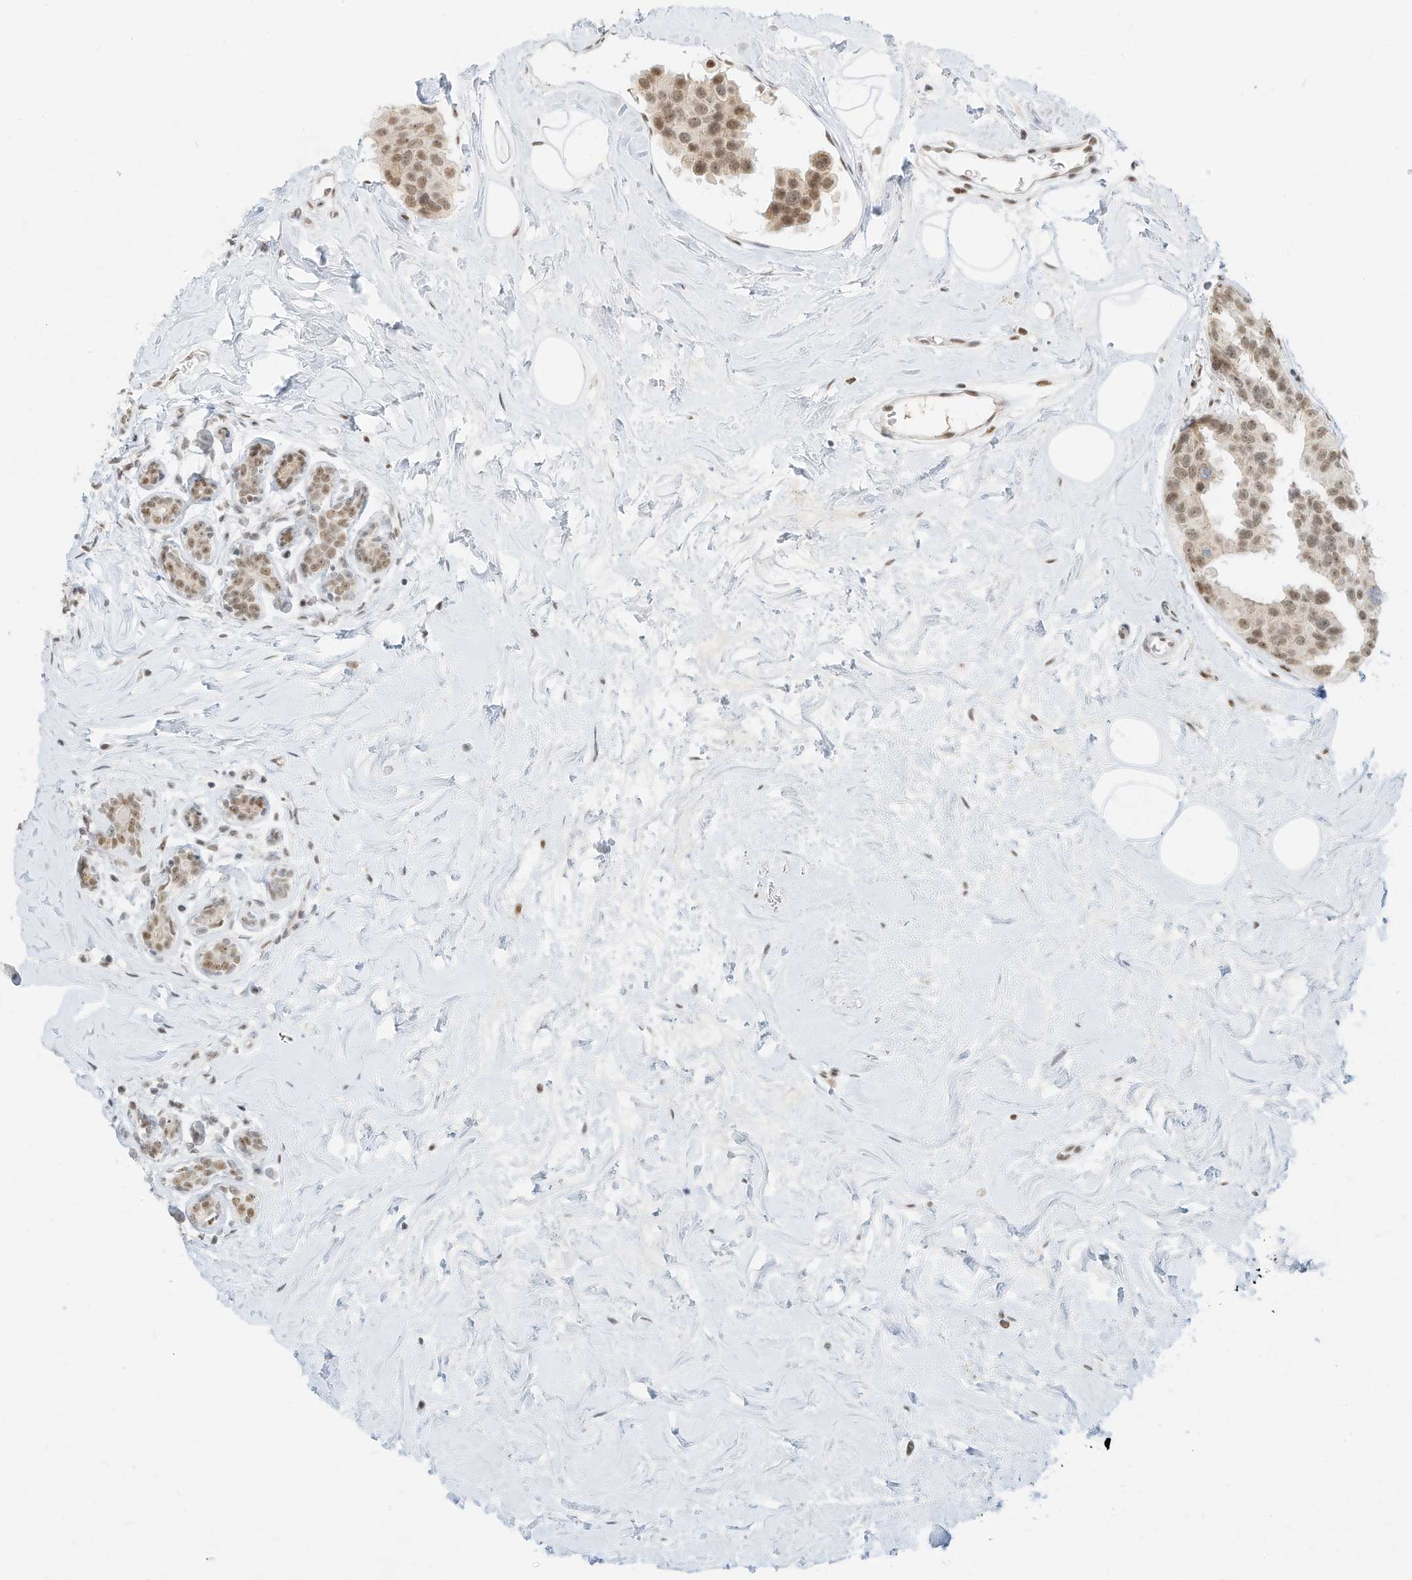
{"staining": {"intensity": "moderate", "quantity": ">75%", "location": "nuclear"}, "tissue": "breast cancer", "cell_type": "Tumor cells", "image_type": "cancer", "snomed": [{"axis": "morphology", "description": "Normal tissue, NOS"}, {"axis": "morphology", "description": "Duct carcinoma"}, {"axis": "topography", "description": "Breast"}], "caption": "Intraductal carcinoma (breast) was stained to show a protein in brown. There is medium levels of moderate nuclear expression in about >75% of tumor cells.", "gene": "NHSL1", "patient": {"sex": "female", "age": 39}}